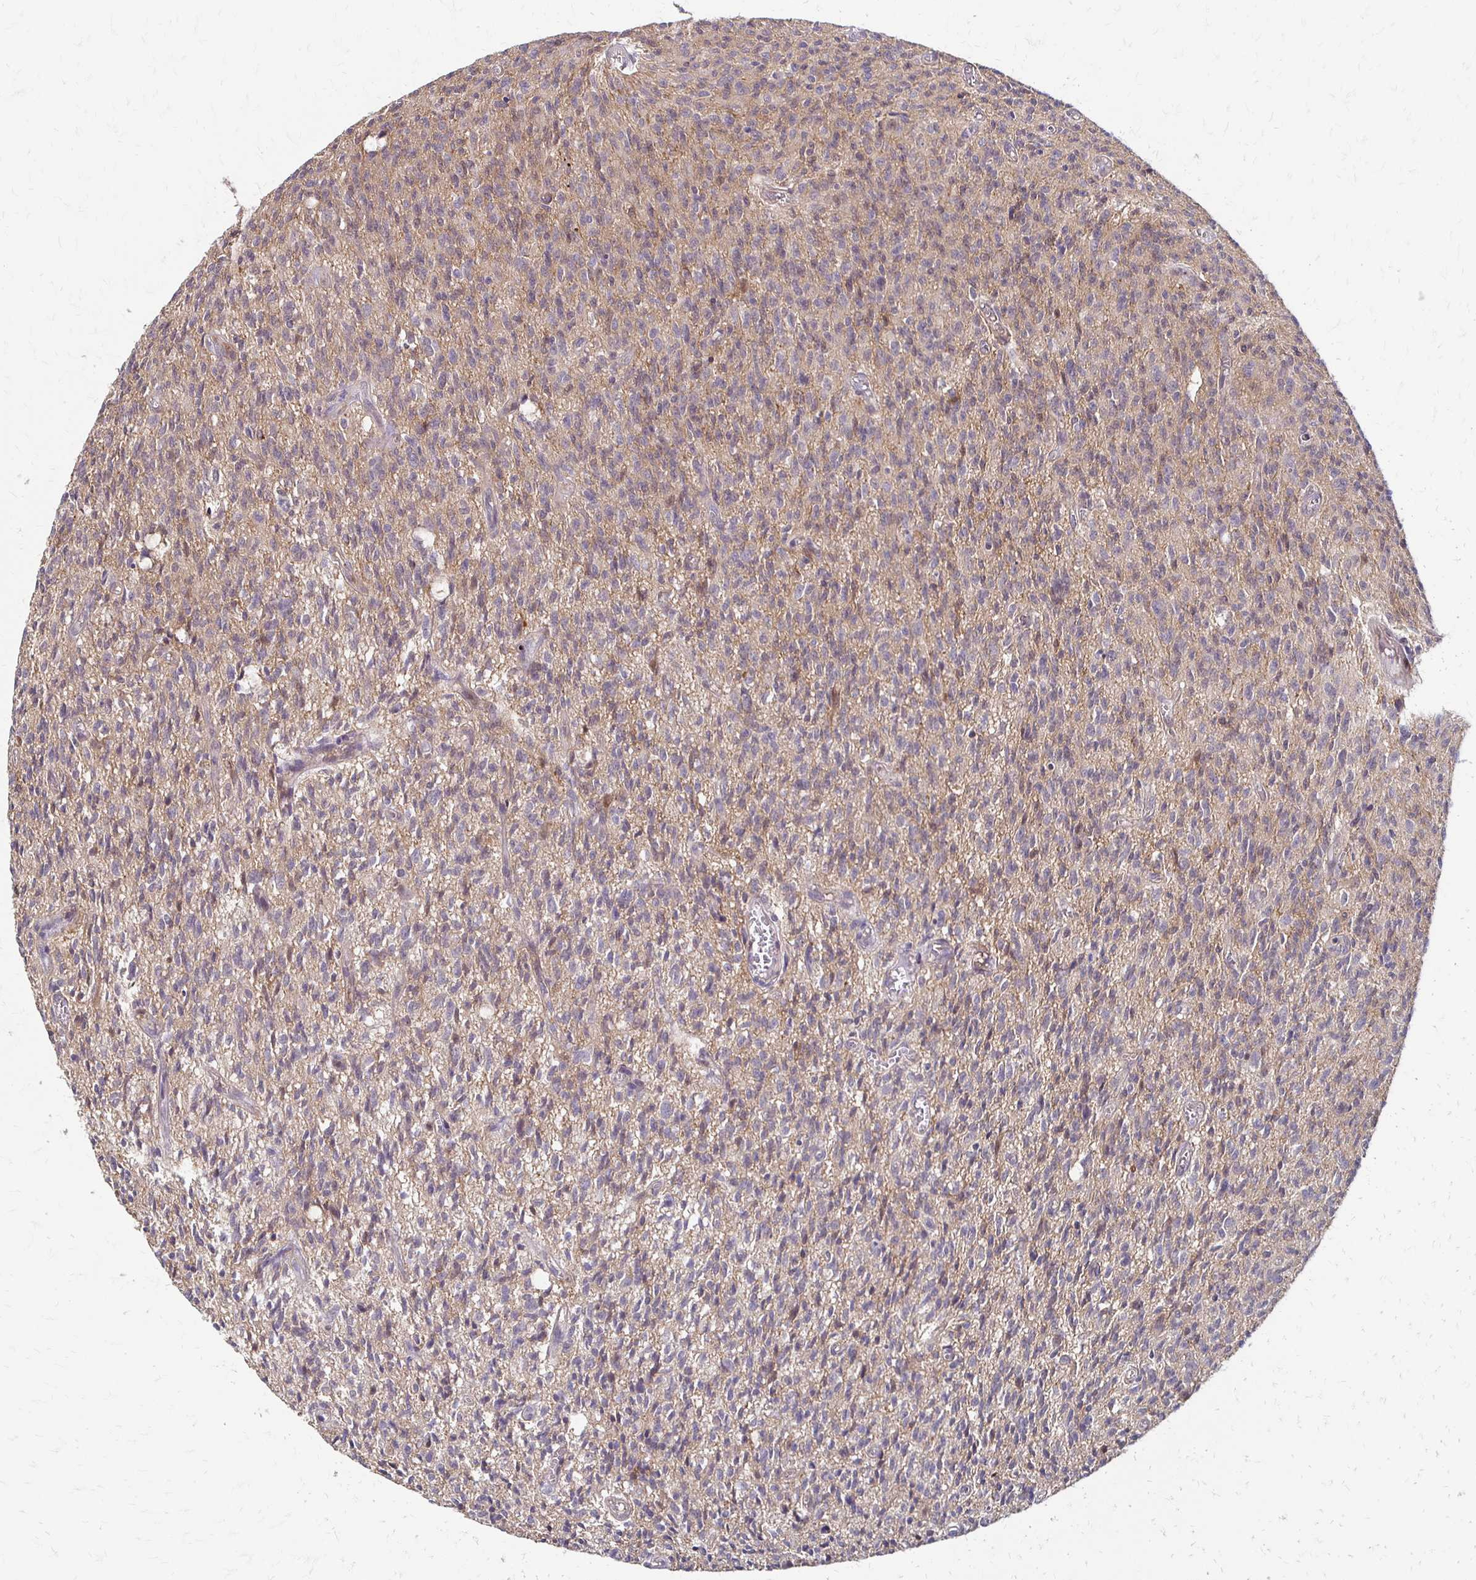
{"staining": {"intensity": "weak", "quantity": "25%-75%", "location": "cytoplasmic/membranous"}, "tissue": "glioma", "cell_type": "Tumor cells", "image_type": "cancer", "snomed": [{"axis": "morphology", "description": "Glioma, malignant, Low grade"}, {"axis": "topography", "description": "Brain"}], "caption": "Human glioma stained with a protein marker exhibits weak staining in tumor cells.", "gene": "CFL2", "patient": {"sex": "male", "age": 64}}